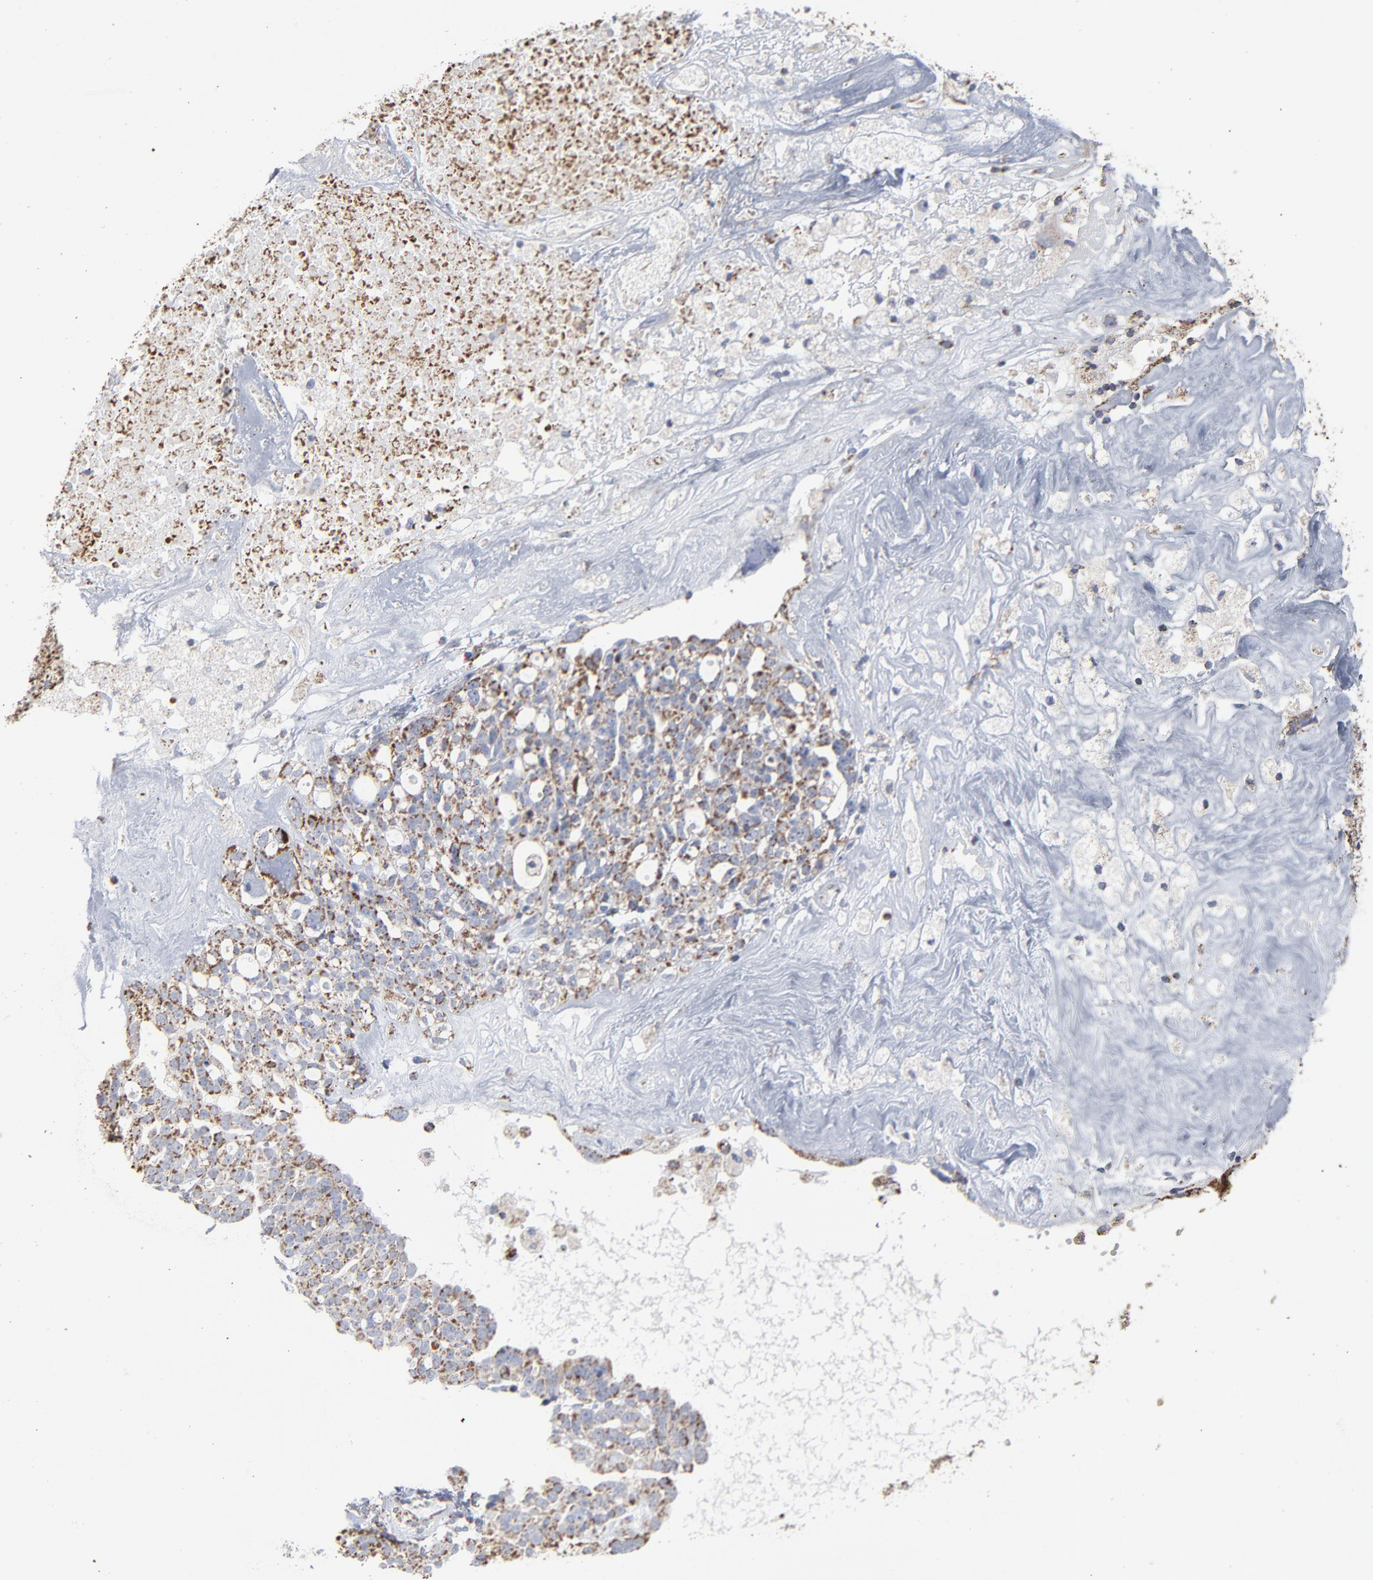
{"staining": {"intensity": "strong", "quantity": "25%-75%", "location": "cytoplasmic/membranous"}, "tissue": "ovarian cancer", "cell_type": "Tumor cells", "image_type": "cancer", "snomed": [{"axis": "morphology", "description": "Cystadenocarcinoma, serous, NOS"}, {"axis": "topography", "description": "Ovary"}], "caption": "Ovarian serous cystadenocarcinoma stained with DAB (3,3'-diaminobenzidine) immunohistochemistry (IHC) shows high levels of strong cytoplasmic/membranous expression in about 25%-75% of tumor cells.", "gene": "UQCRC1", "patient": {"sex": "female", "age": 66}}